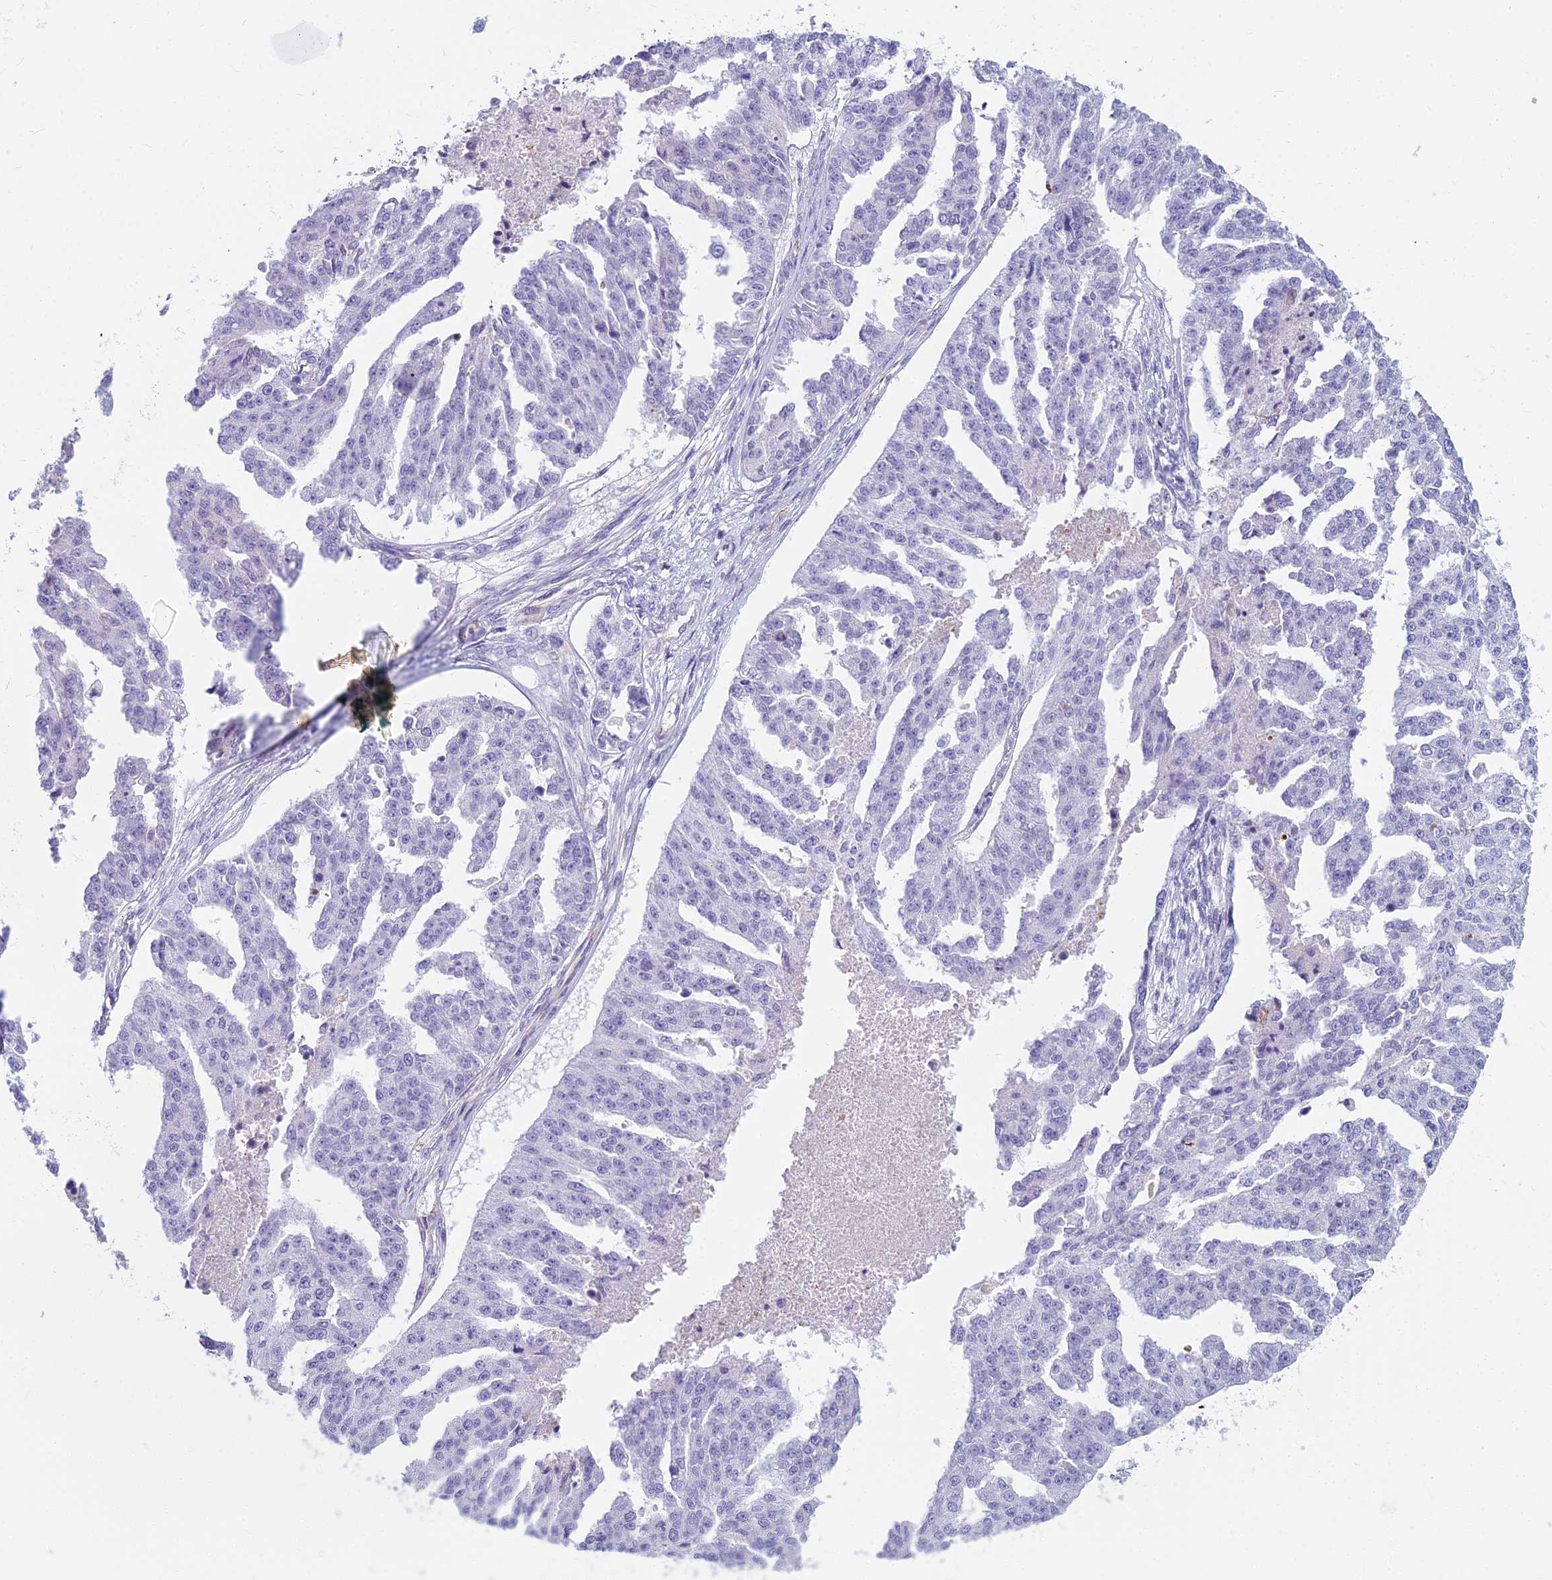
{"staining": {"intensity": "negative", "quantity": "none", "location": "none"}, "tissue": "ovarian cancer", "cell_type": "Tumor cells", "image_type": "cancer", "snomed": [{"axis": "morphology", "description": "Cystadenocarcinoma, serous, NOS"}, {"axis": "topography", "description": "Ovary"}], "caption": "Tumor cells show no significant protein staining in ovarian cancer (serous cystadenocarcinoma).", "gene": "EVI2A", "patient": {"sex": "female", "age": 58}}